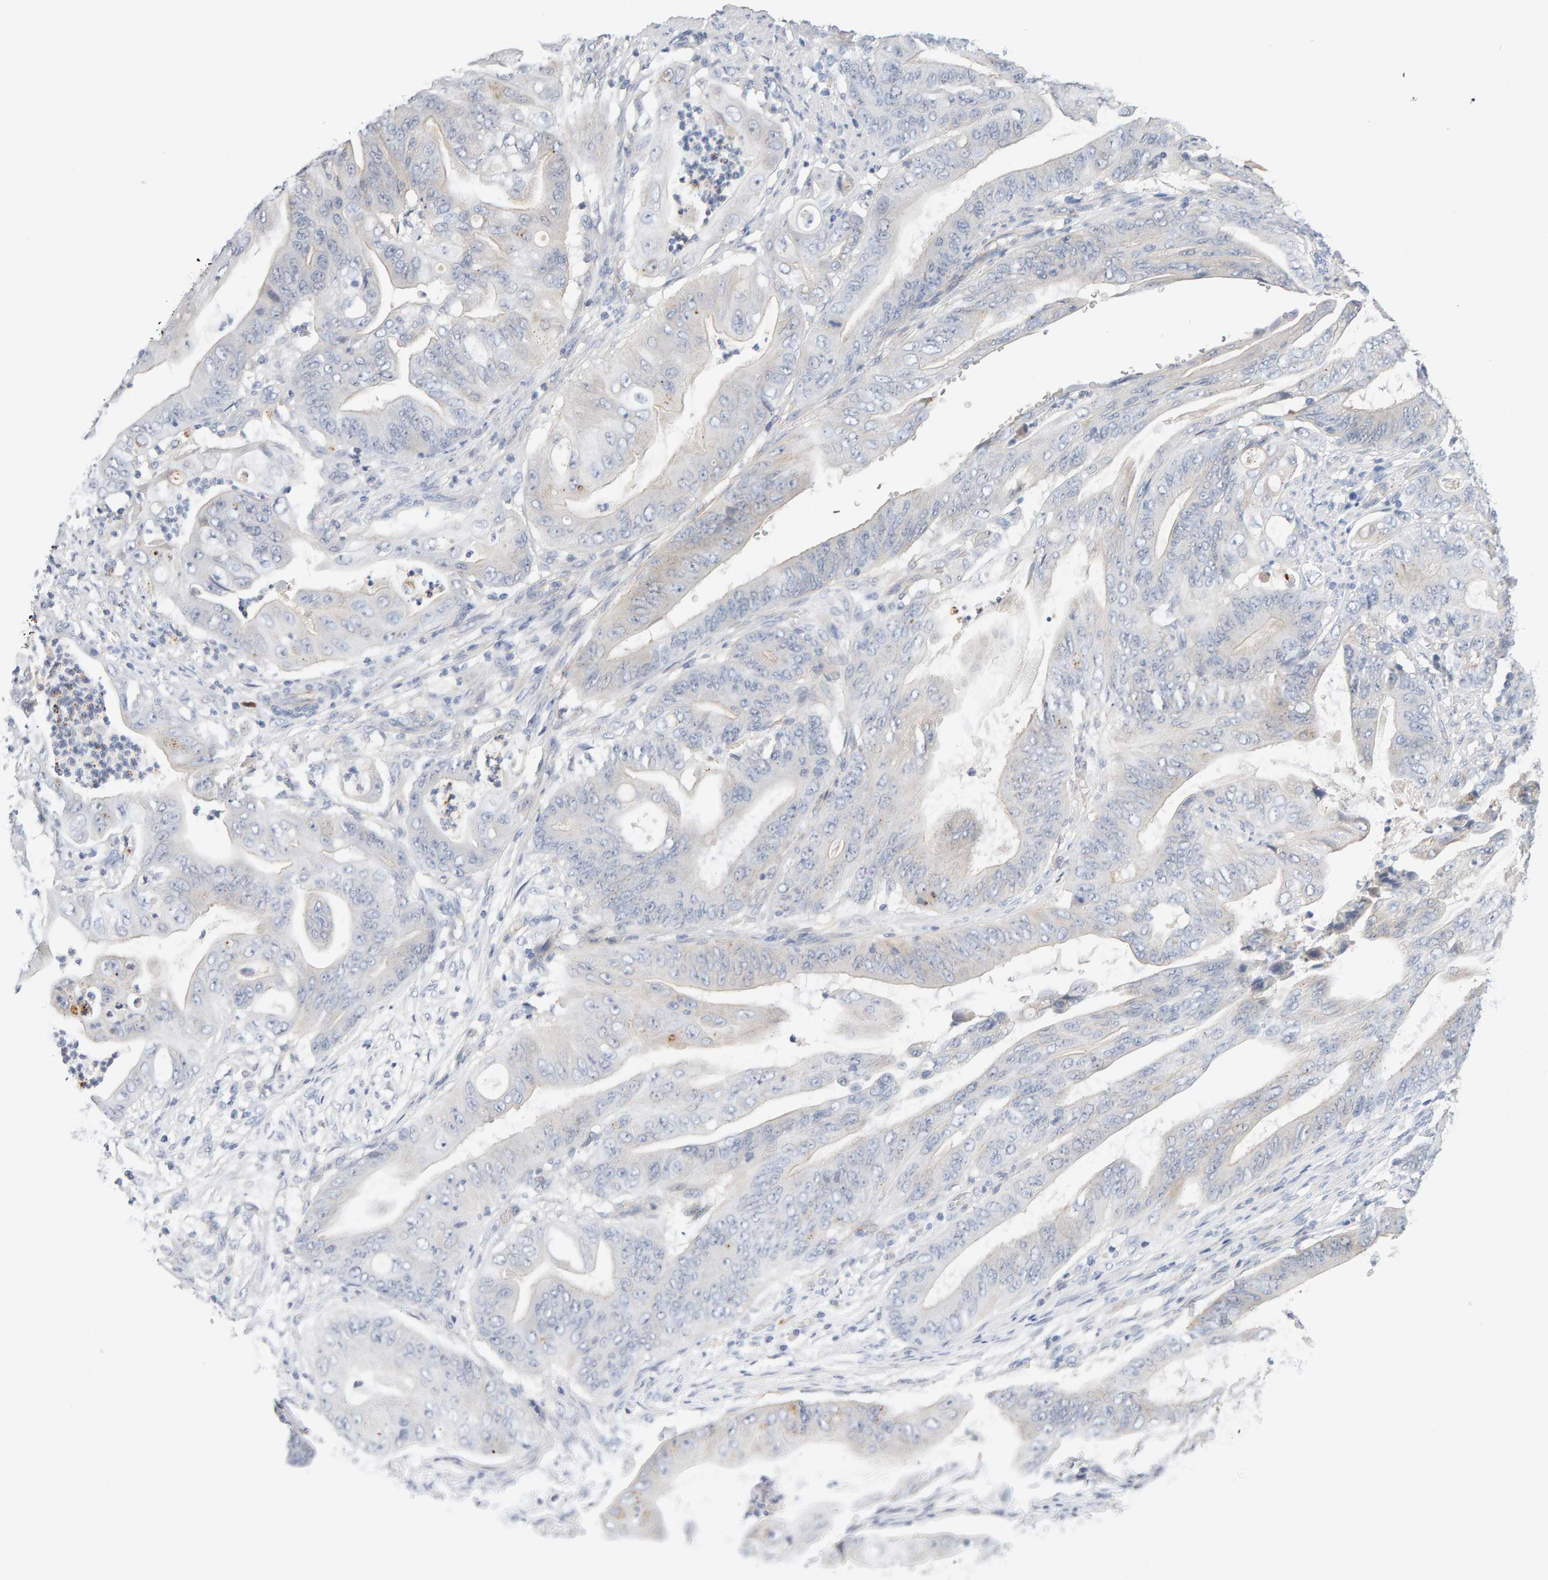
{"staining": {"intensity": "negative", "quantity": "none", "location": "none"}, "tissue": "stomach cancer", "cell_type": "Tumor cells", "image_type": "cancer", "snomed": [{"axis": "morphology", "description": "Adenocarcinoma, NOS"}, {"axis": "topography", "description": "Stomach"}], "caption": "A high-resolution histopathology image shows immunohistochemistry (IHC) staining of adenocarcinoma (stomach), which demonstrates no significant expression in tumor cells.", "gene": "METRNL", "patient": {"sex": "female", "age": 73}}